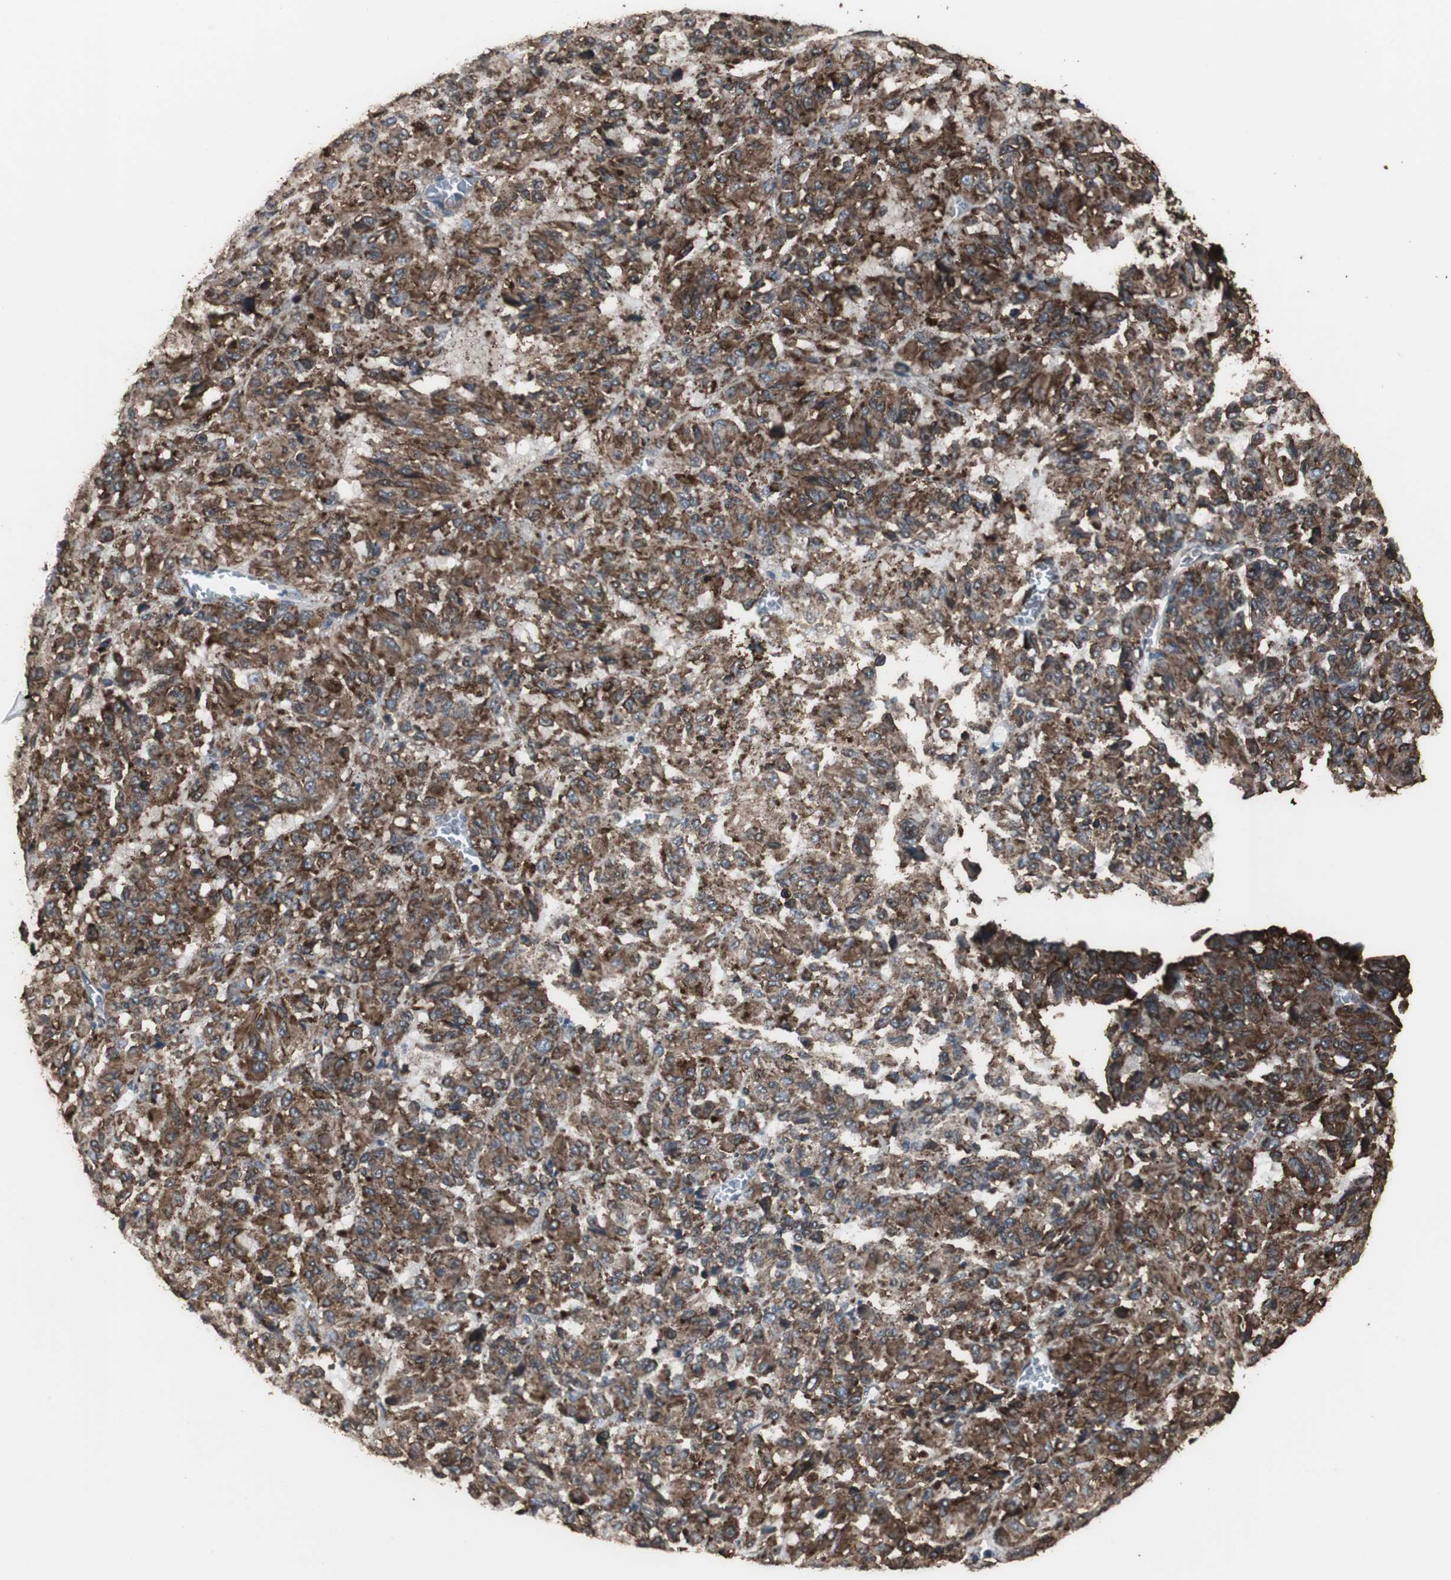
{"staining": {"intensity": "strong", "quantity": ">75%", "location": "cytoplasmic/membranous"}, "tissue": "melanoma", "cell_type": "Tumor cells", "image_type": "cancer", "snomed": [{"axis": "morphology", "description": "Malignant melanoma, Metastatic site"}, {"axis": "topography", "description": "Lung"}], "caption": "Human melanoma stained with a protein marker exhibits strong staining in tumor cells.", "gene": "CALU", "patient": {"sex": "male", "age": 64}}